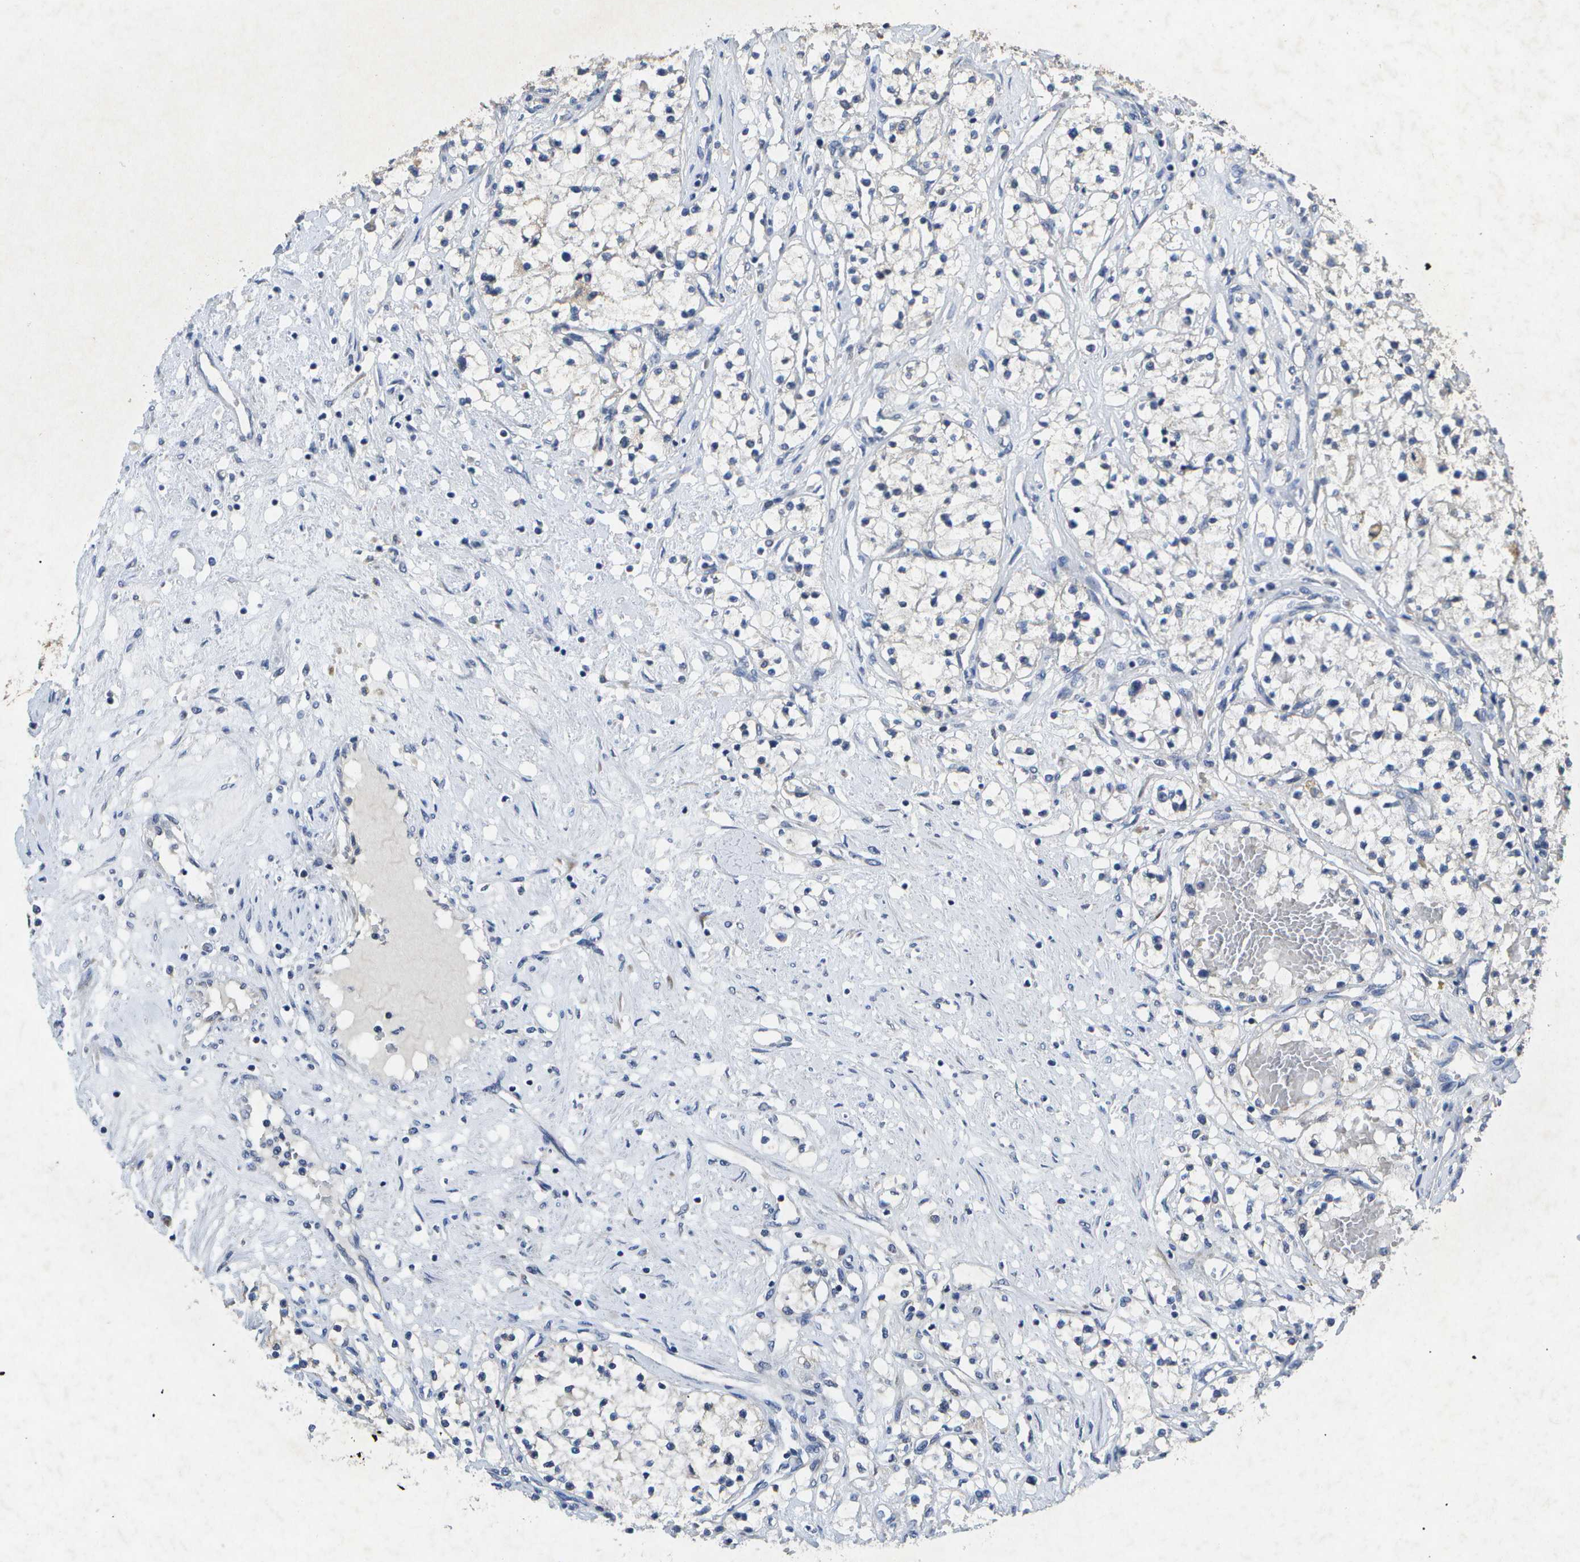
{"staining": {"intensity": "negative", "quantity": "none", "location": "none"}, "tissue": "renal cancer", "cell_type": "Tumor cells", "image_type": "cancer", "snomed": [{"axis": "morphology", "description": "Adenocarcinoma, NOS"}, {"axis": "topography", "description": "Kidney"}], "caption": "A high-resolution micrograph shows IHC staining of adenocarcinoma (renal), which shows no significant positivity in tumor cells.", "gene": "KDELR1", "patient": {"sex": "male", "age": 68}}